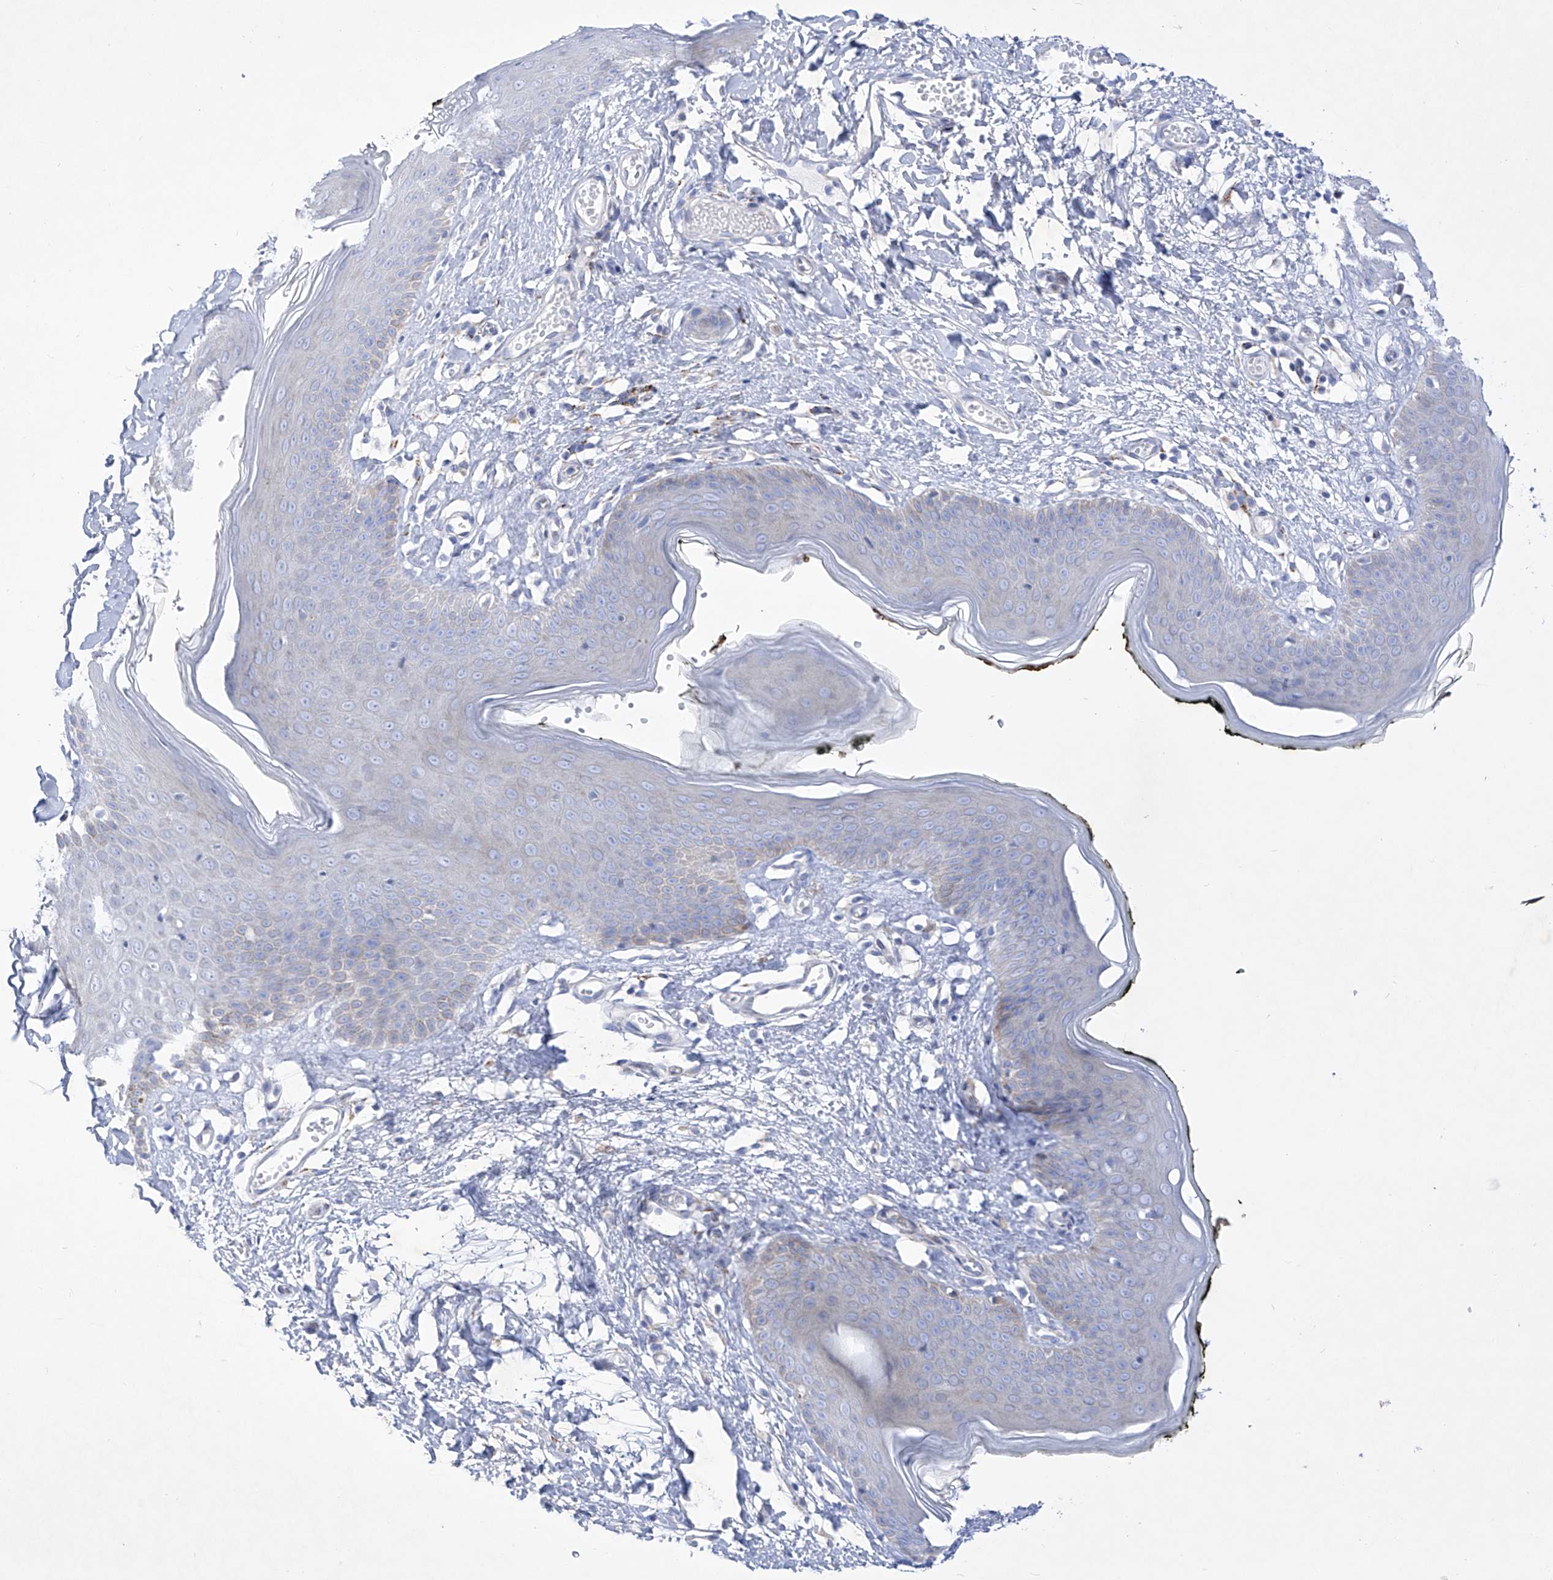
{"staining": {"intensity": "moderate", "quantity": "<25%", "location": "cytoplasmic/membranous"}, "tissue": "skin", "cell_type": "Epidermal cells", "image_type": "normal", "snomed": [{"axis": "morphology", "description": "Normal tissue, NOS"}, {"axis": "morphology", "description": "Inflammation, NOS"}, {"axis": "topography", "description": "Vulva"}], "caption": "IHC micrograph of normal skin: human skin stained using immunohistochemistry shows low levels of moderate protein expression localized specifically in the cytoplasmic/membranous of epidermal cells, appearing as a cytoplasmic/membranous brown color.", "gene": "C1orf87", "patient": {"sex": "female", "age": 84}}